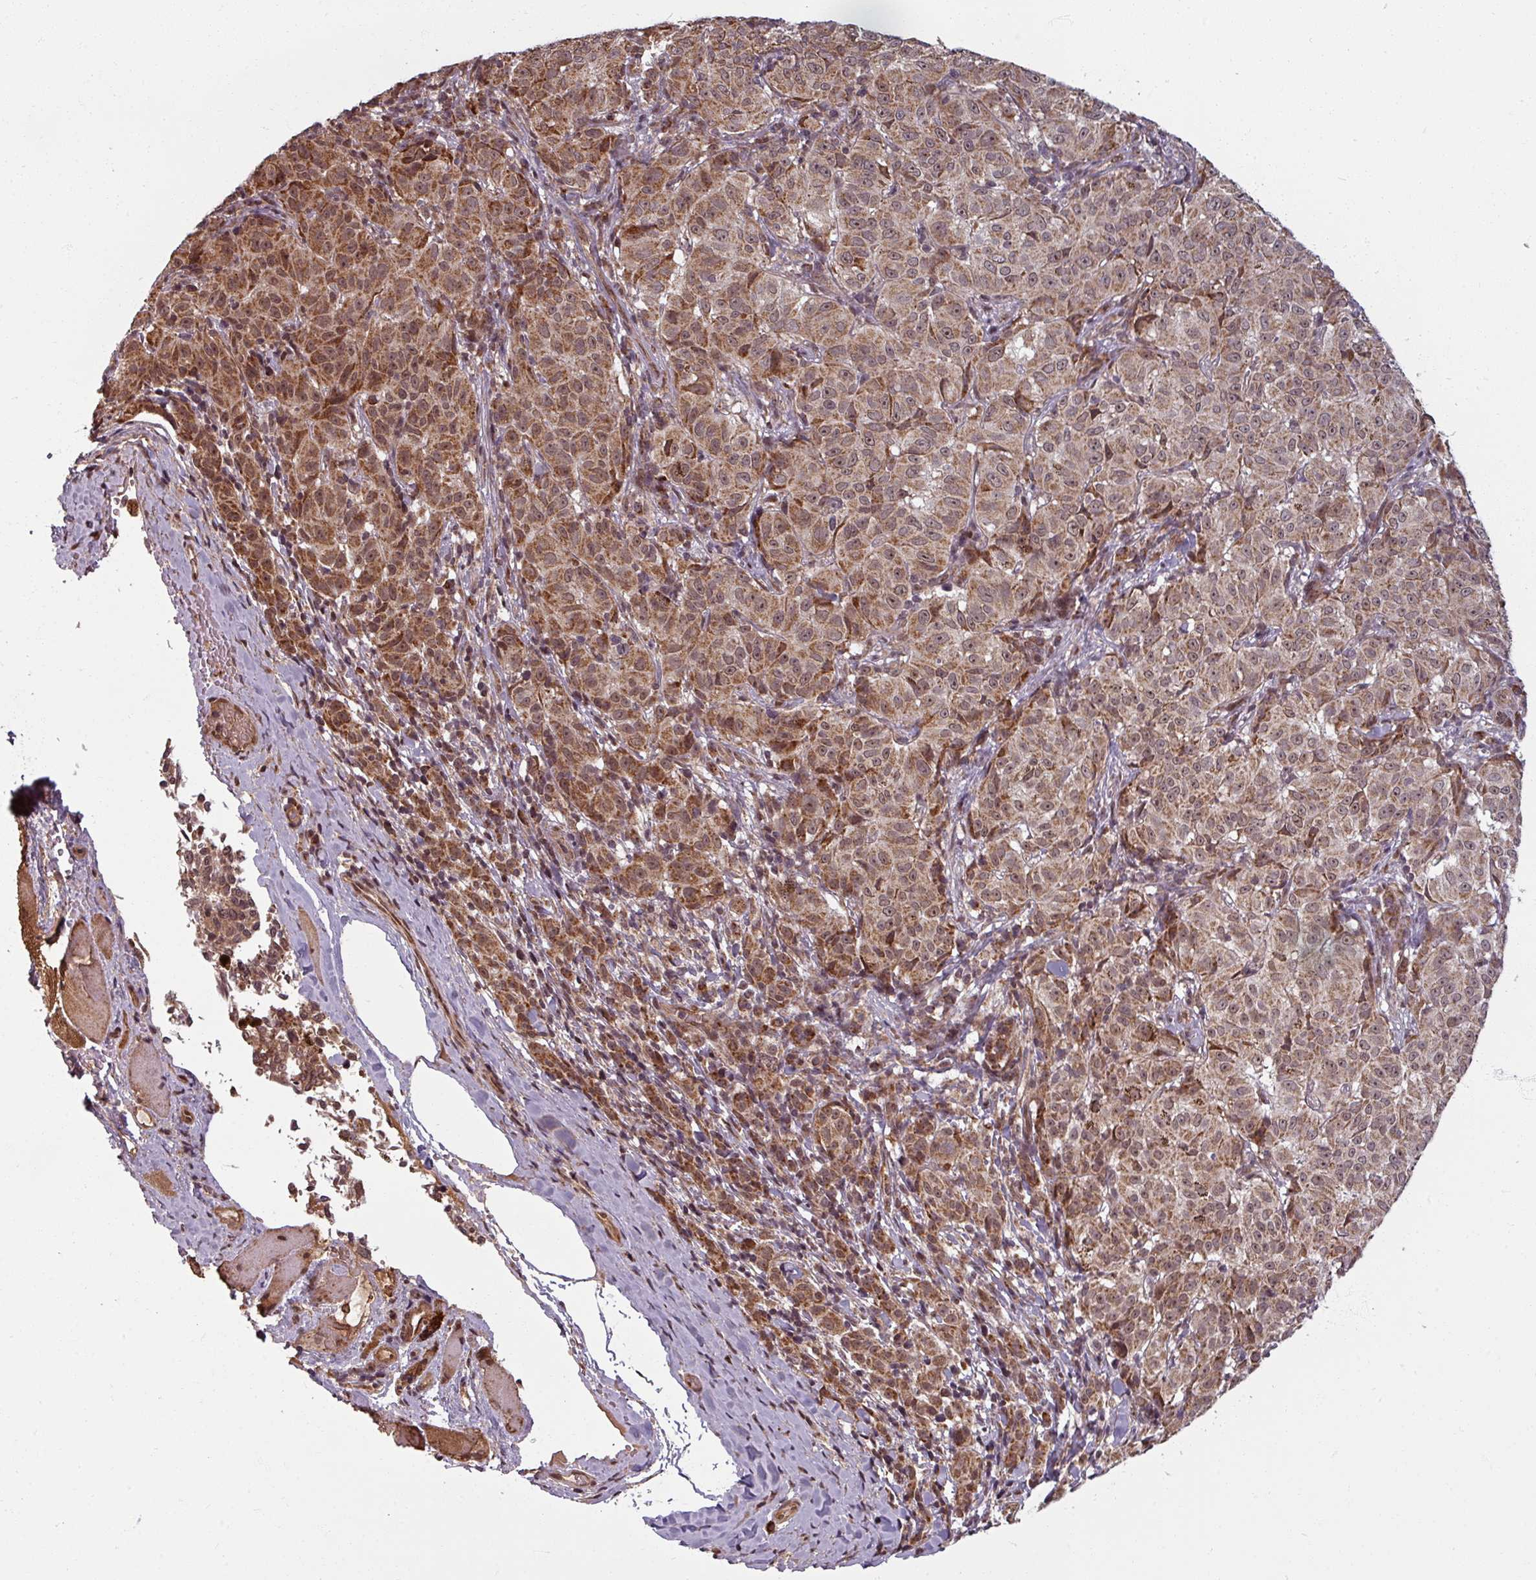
{"staining": {"intensity": "moderate", "quantity": ">75%", "location": "cytoplasmic/membranous,nuclear"}, "tissue": "melanoma", "cell_type": "Tumor cells", "image_type": "cancer", "snomed": [{"axis": "morphology", "description": "Malignant melanoma, NOS"}, {"axis": "topography", "description": "Skin"}], "caption": "Melanoma stained with immunohistochemistry exhibits moderate cytoplasmic/membranous and nuclear positivity in about >75% of tumor cells.", "gene": "SWI5", "patient": {"sex": "female", "age": 72}}